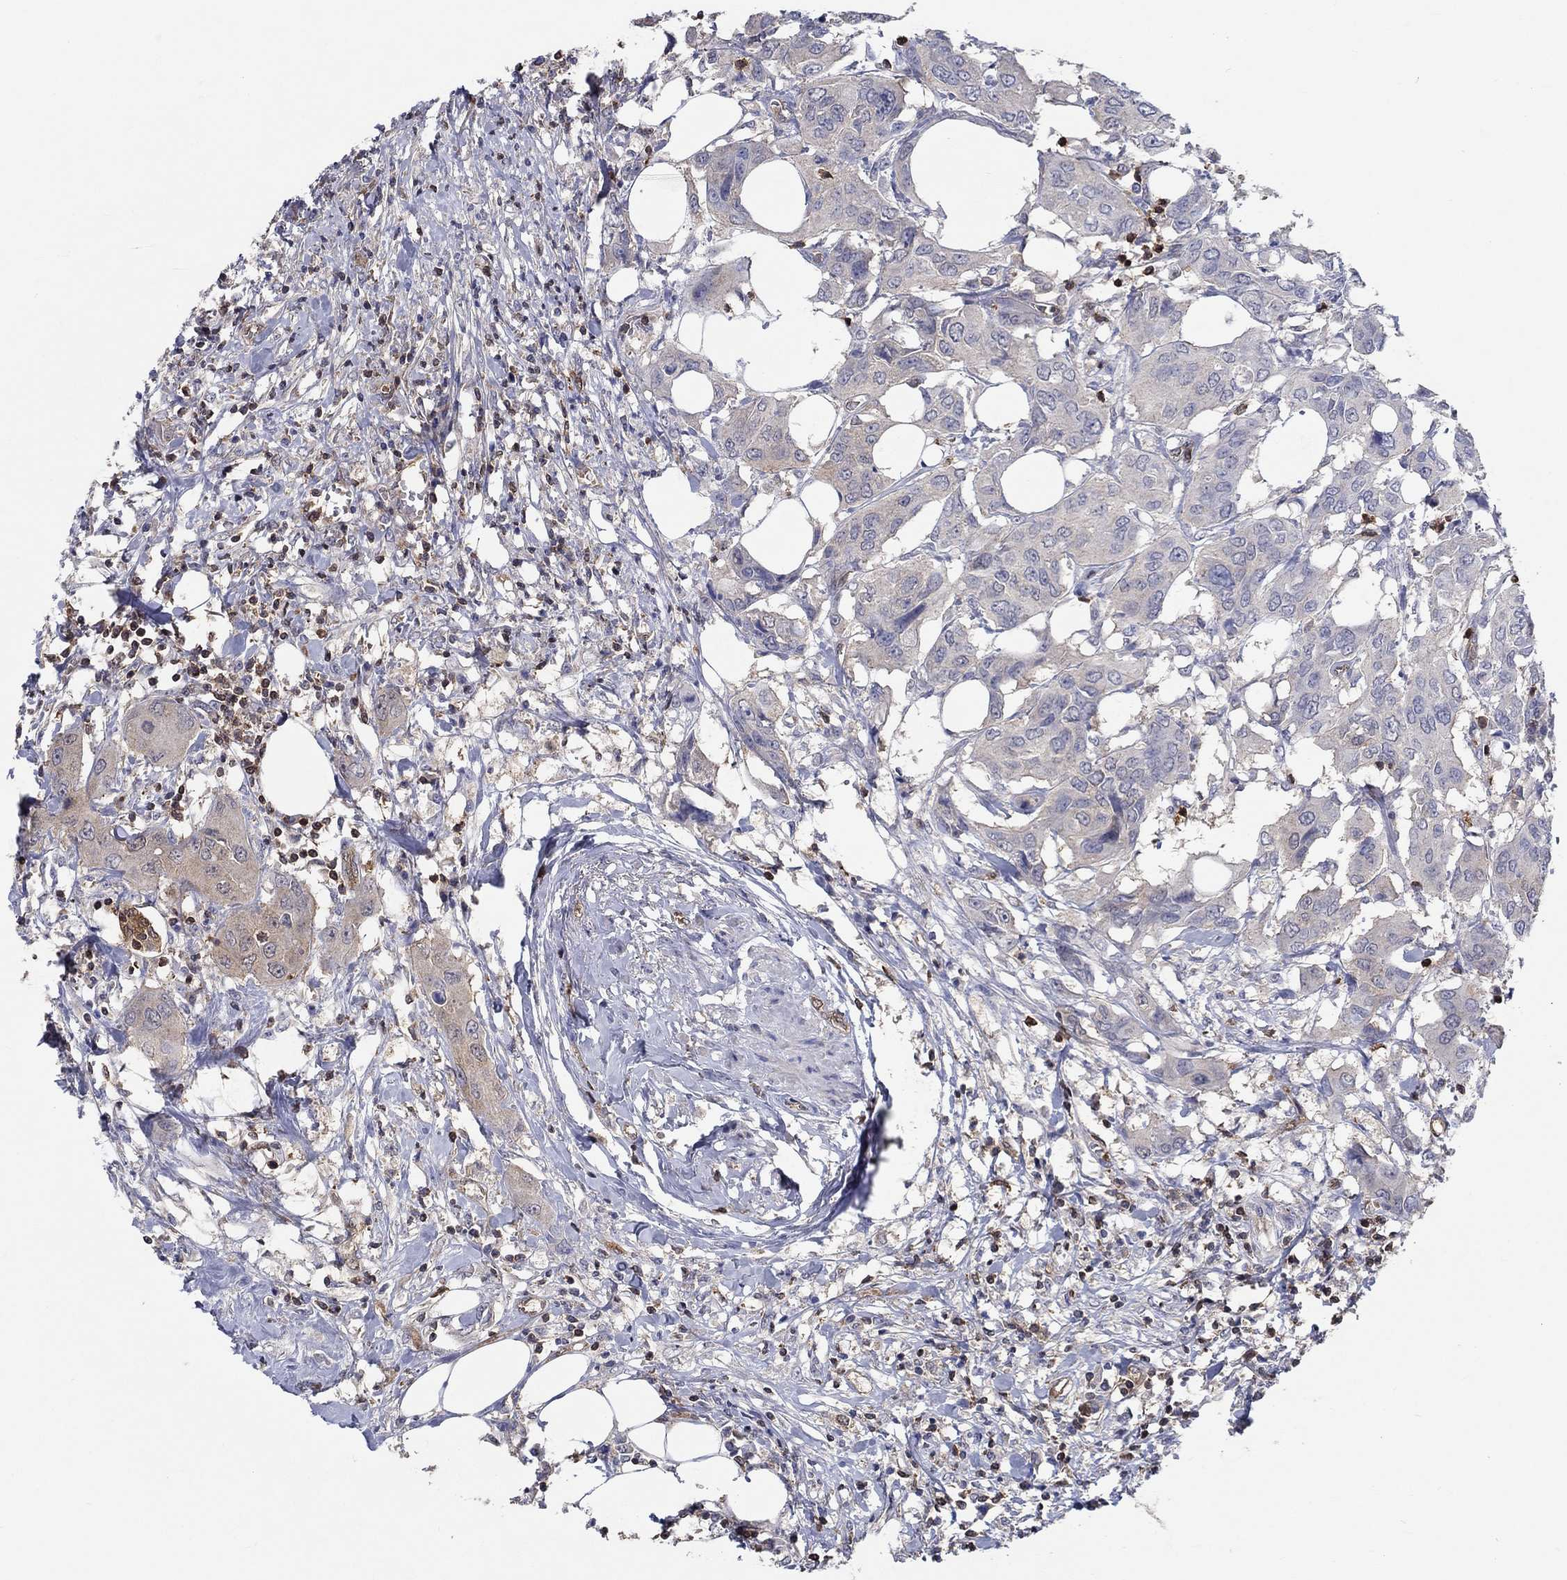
{"staining": {"intensity": "weak", "quantity": "<25%", "location": "cytoplasmic/membranous"}, "tissue": "urothelial cancer", "cell_type": "Tumor cells", "image_type": "cancer", "snomed": [{"axis": "morphology", "description": "Urothelial carcinoma, NOS"}, {"axis": "morphology", "description": "Urothelial carcinoma, High grade"}, {"axis": "topography", "description": "Urinary bladder"}], "caption": "Protein analysis of urothelial cancer shows no significant expression in tumor cells.", "gene": "AGFG2", "patient": {"sex": "male", "age": 63}}